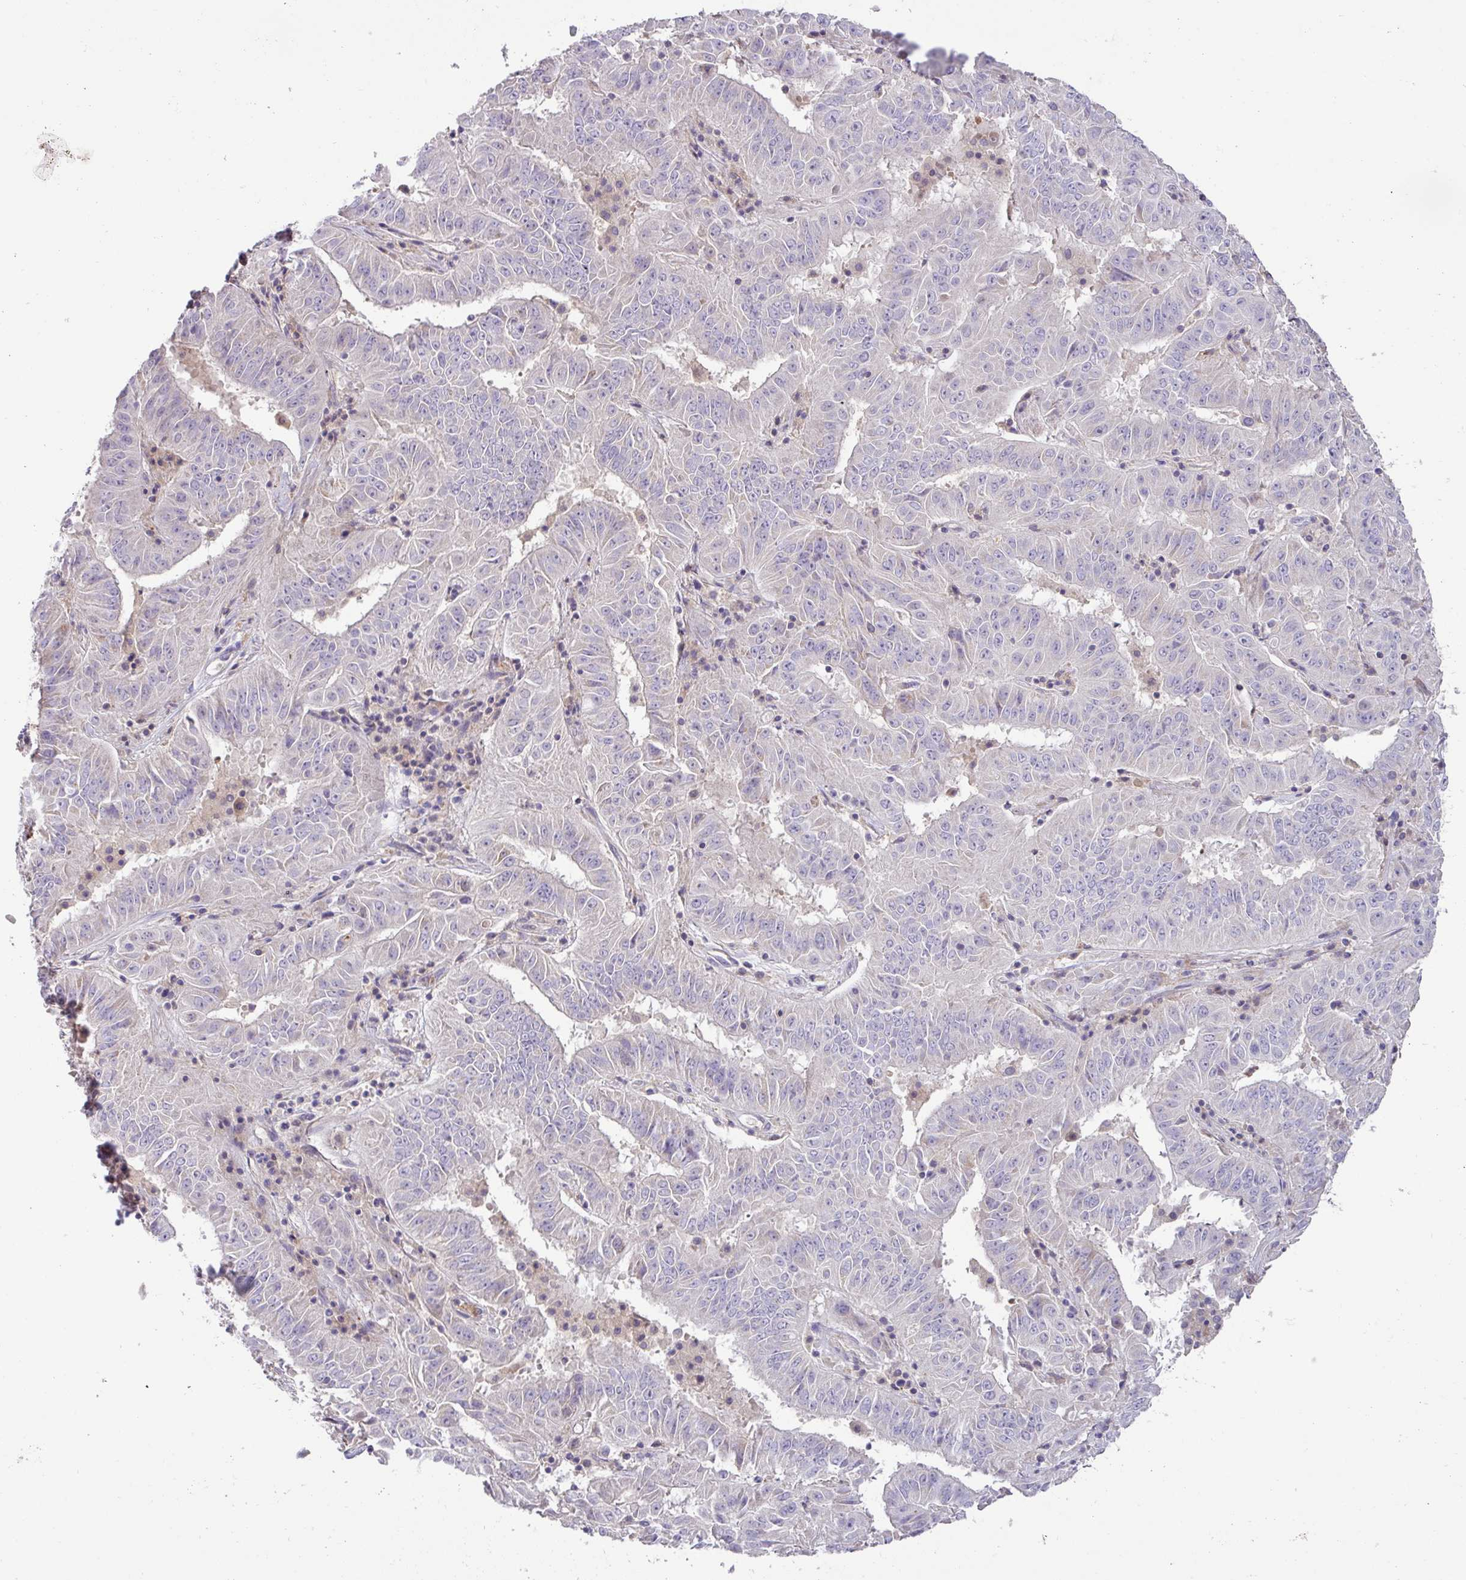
{"staining": {"intensity": "negative", "quantity": "none", "location": "none"}, "tissue": "pancreatic cancer", "cell_type": "Tumor cells", "image_type": "cancer", "snomed": [{"axis": "morphology", "description": "Adenocarcinoma, NOS"}, {"axis": "topography", "description": "Pancreas"}], "caption": "The micrograph displays no staining of tumor cells in pancreatic cancer (adenocarcinoma). The staining was performed using DAB to visualize the protein expression in brown, while the nuclei were stained in blue with hematoxylin (Magnification: 20x).", "gene": "HOXC13", "patient": {"sex": "male", "age": 63}}